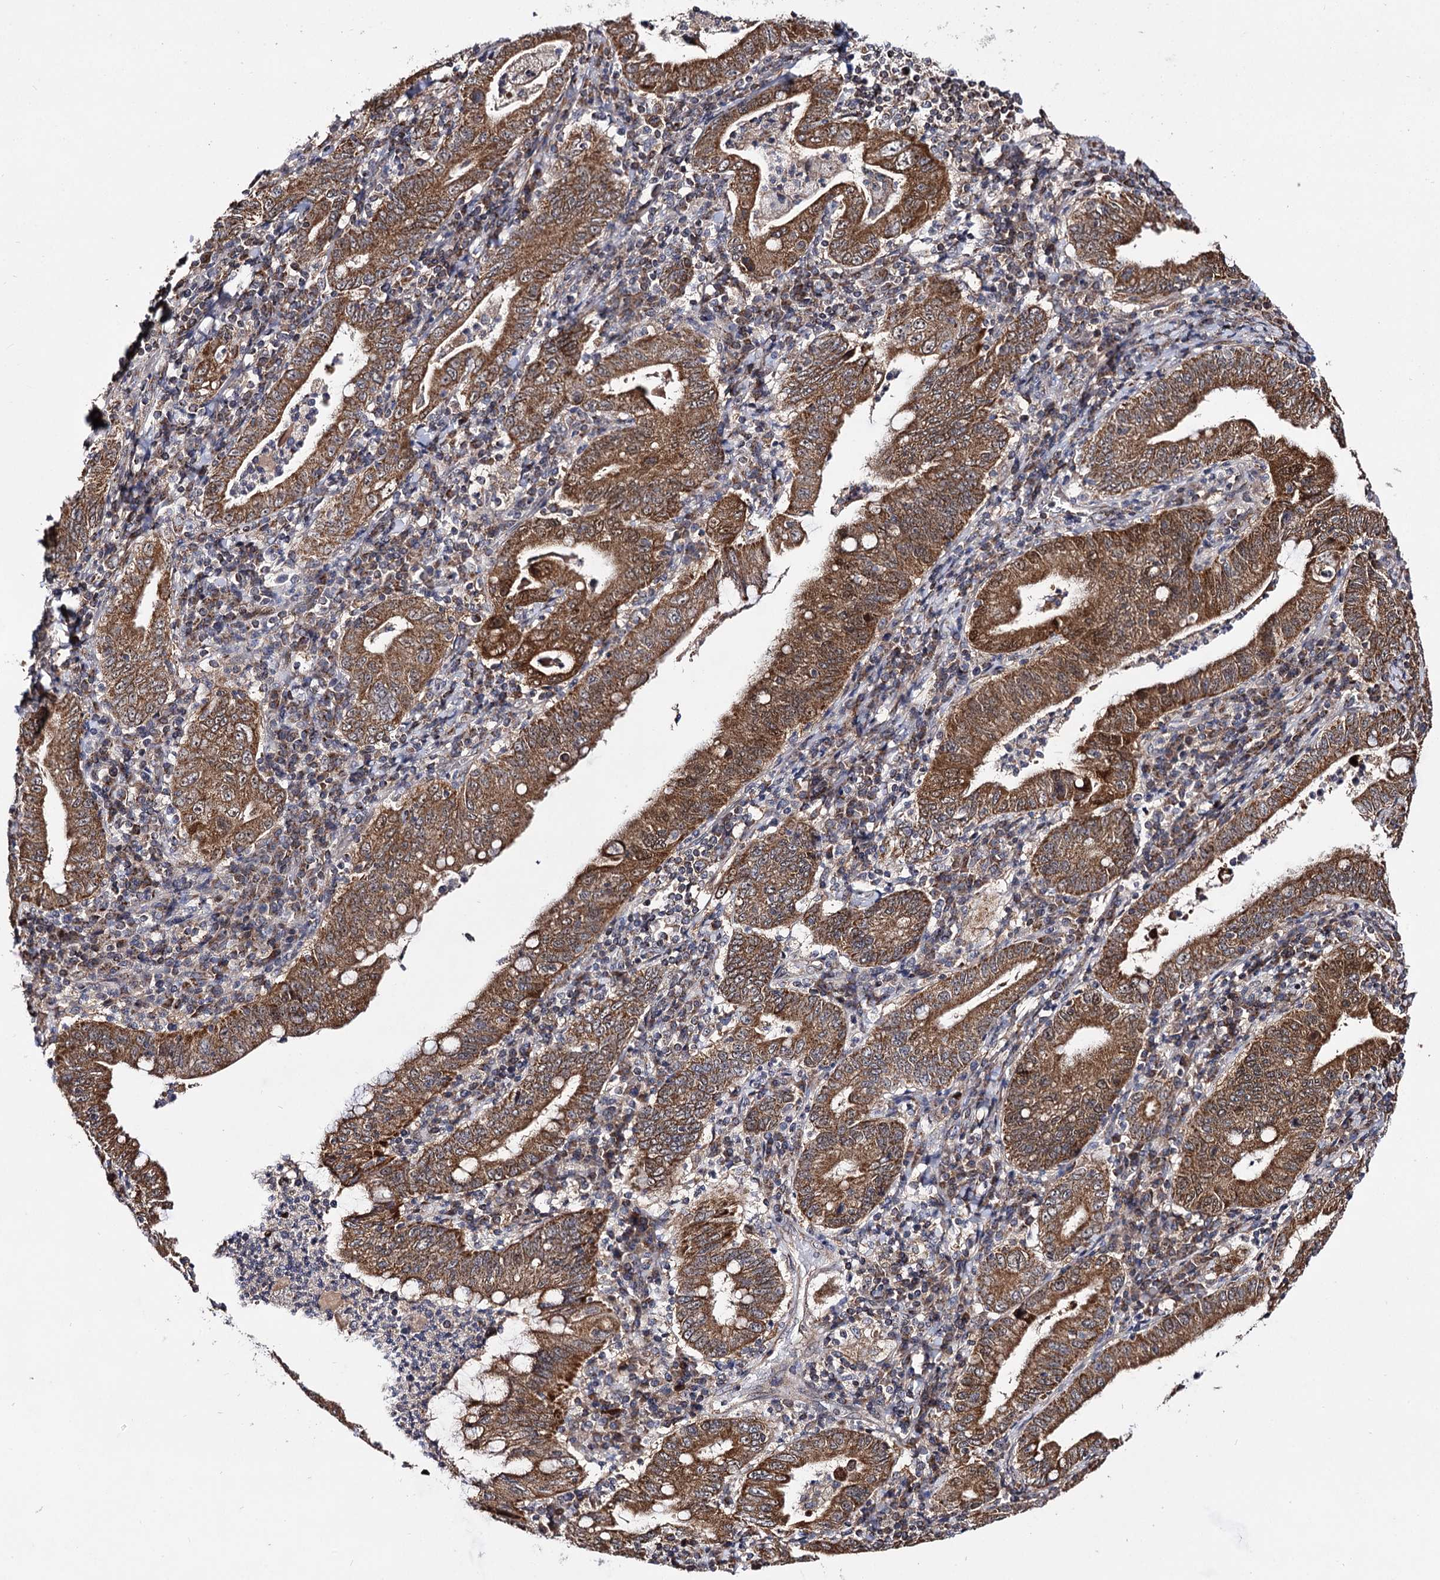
{"staining": {"intensity": "moderate", "quantity": ">75%", "location": "cytoplasmic/membranous"}, "tissue": "stomach cancer", "cell_type": "Tumor cells", "image_type": "cancer", "snomed": [{"axis": "morphology", "description": "Normal tissue, NOS"}, {"axis": "morphology", "description": "Adenocarcinoma, NOS"}, {"axis": "topography", "description": "Esophagus"}, {"axis": "topography", "description": "Stomach, upper"}, {"axis": "topography", "description": "Peripheral nerve tissue"}], "caption": "Immunohistochemical staining of human stomach cancer (adenocarcinoma) exhibits medium levels of moderate cytoplasmic/membranous positivity in about >75% of tumor cells.", "gene": "CEP76", "patient": {"sex": "male", "age": 62}}